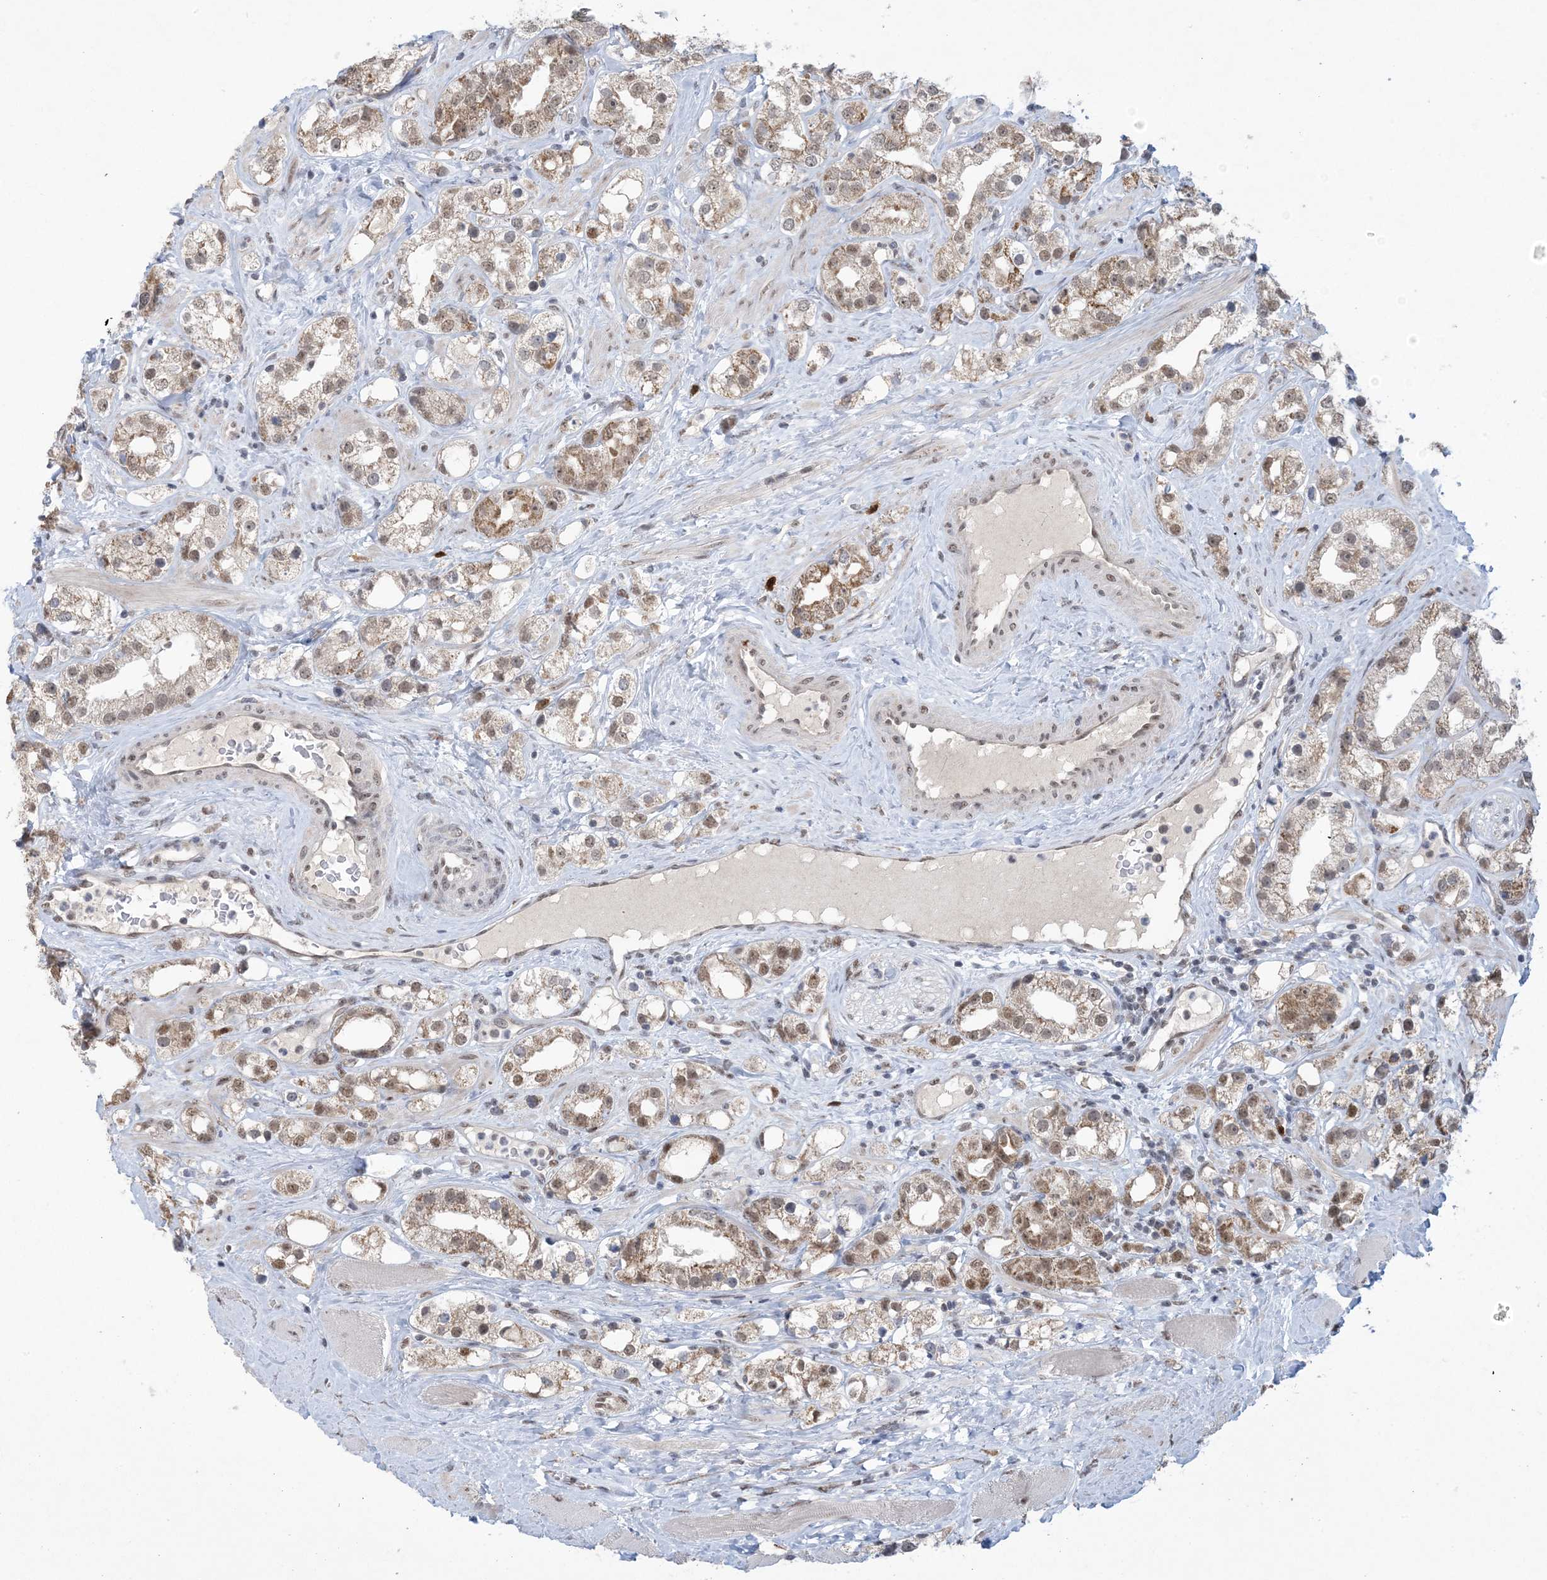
{"staining": {"intensity": "moderate", "quantity": ">75%", "location": "cytoplasmic/membranous,nuclear"}, "tissue": "prostate cancer", "cell_type": "Tumor cells", "image_type": "cancer", "snomed": [{"axis": "morphology", "description": "Adenocarcinoma, NOS"}, {"axis": "topography", "description": "Prostate"}], "caption": "This histopathology image demonstrates immunohistochemistry (IHC) staining of human prostate cancer, with medium moderate cytoplasmic/membranous and nuclear positivity in about >75% of tumor cells.", "gene": "TRMT10C", "patient": {"sex": "male", "age": 79}}